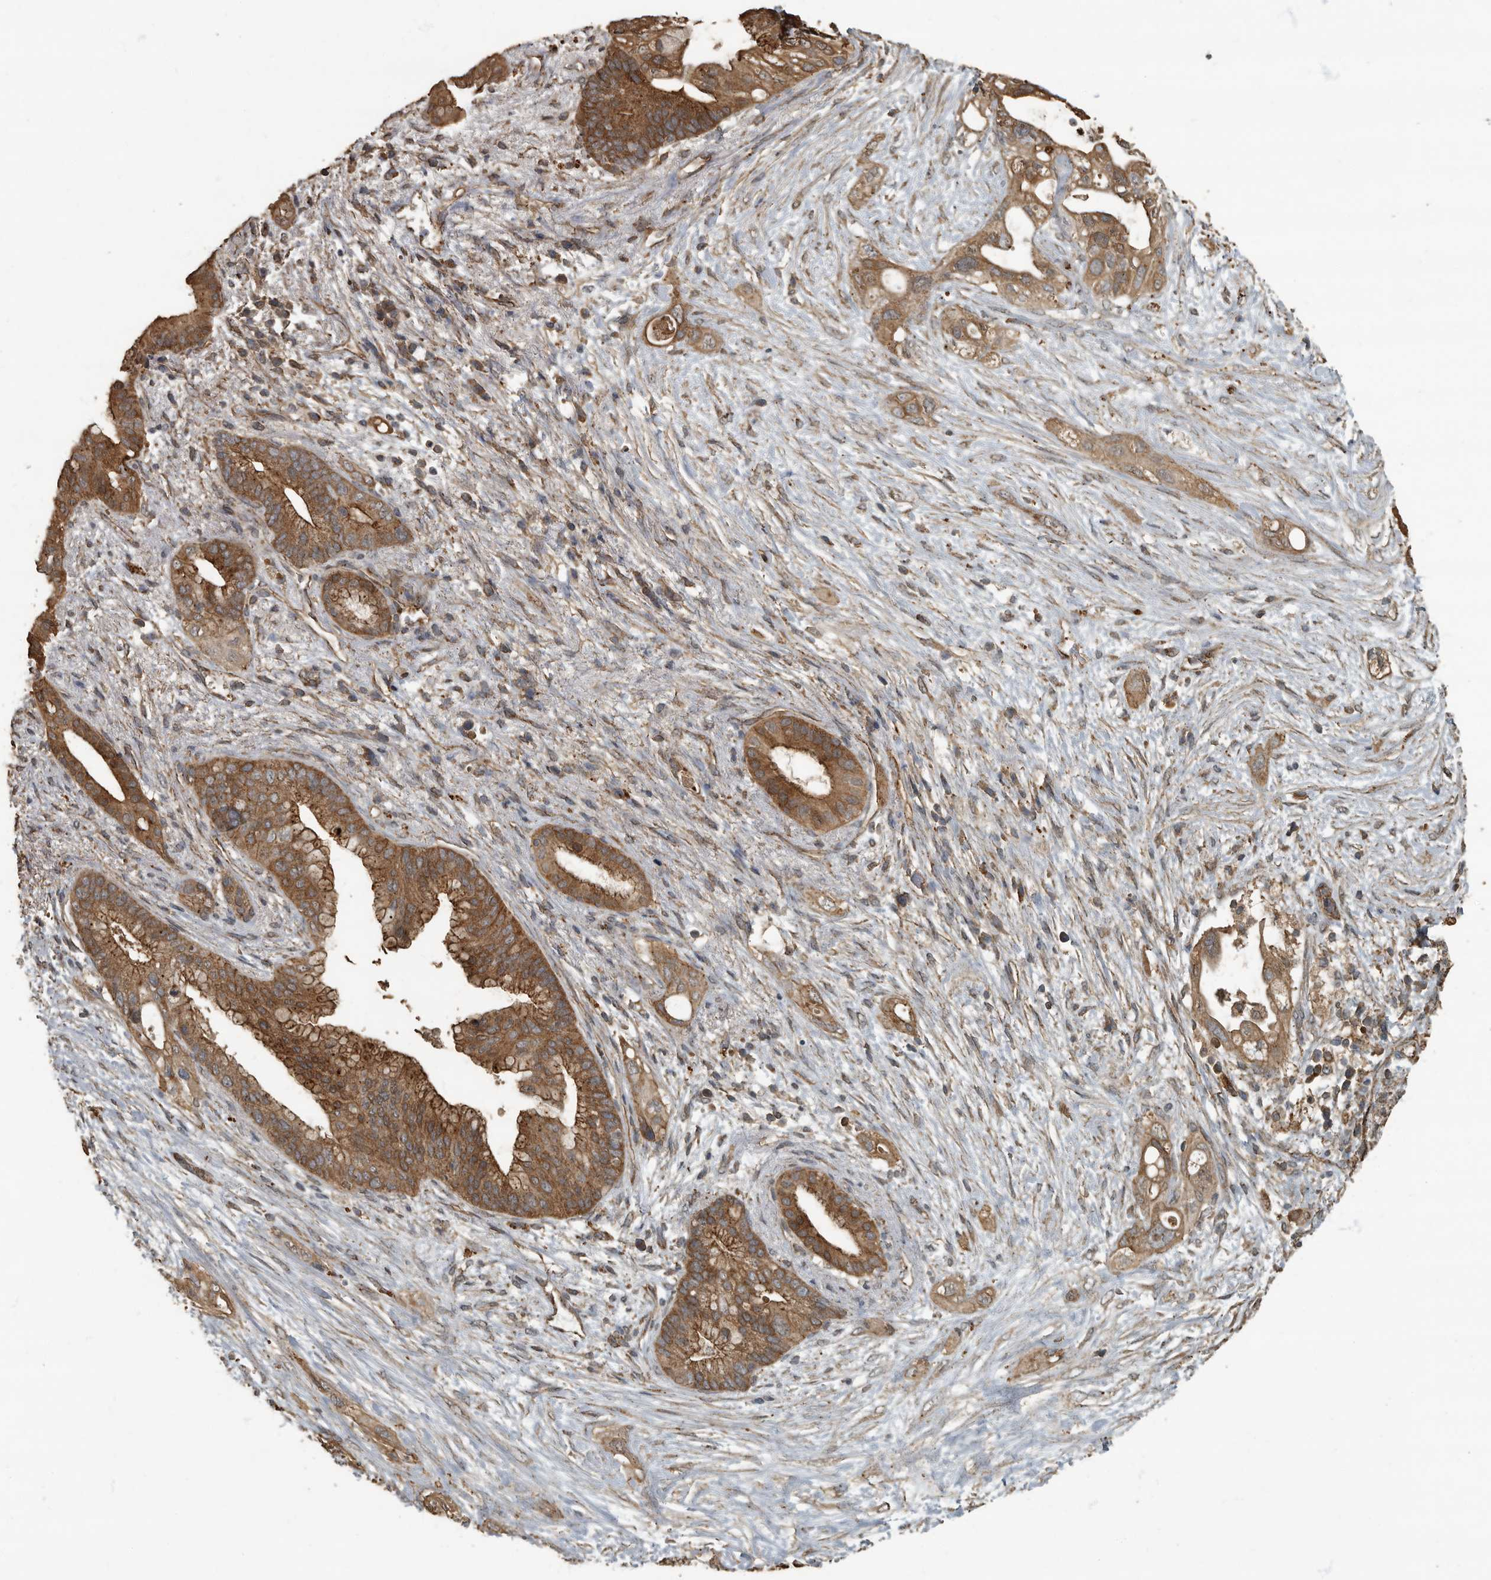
{"staining": {"intensity": "moderate", "quantity": ">75%", "location": "cytoplasmic/membranous"}, "tissue": "pancreatic cancer", "cell_type": "Tumor cells", "image_type": "cancer", "snomed": [{"axis": "morphology", "description": "Adenocarcinoma, NOS"}, {"axis": "topography", "description": "Pancreas"}], "caption": "An IHC image of neoplastic tissue is shown. Protein staining in brown shows moderate cytoplasmic/membranous positivity in adenocarcinoma (pancreatic) within tumor cells.", "gene": "IL15RA", "patient": {"sex": "male", "age": 53}}